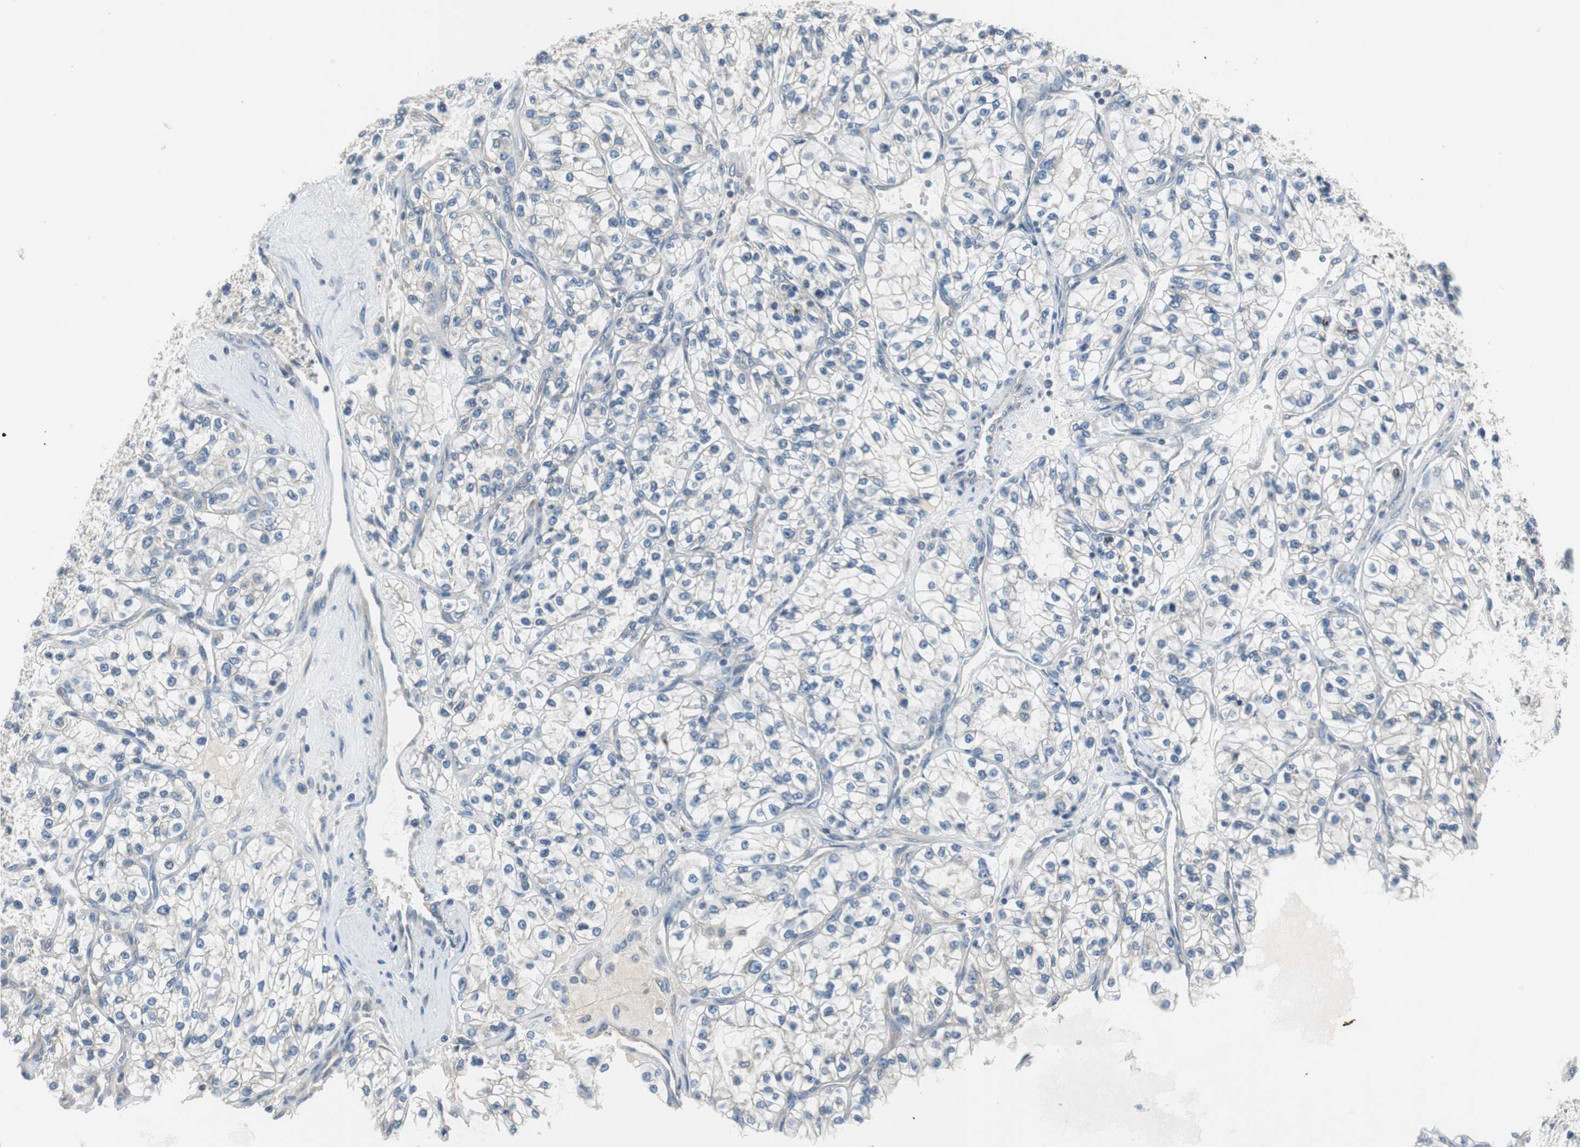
{"staining": {"intensity": "negative", "quantity": "none", "location": "none"}, "tissue": "renal cancer", "cell_type": "Tumor cells", "image_type": "cancer", "snomed": [{"axis": "morphology", "description": "Adenocarcinoma, NOS"}, {"axis": "topography", "description": "Kidney"}], "caption": "Immunohistochemical staining of human adenocarcinoma (renal) reveals no significant expression in tumor cells.", "gene": "FADS2", "patient": {"sex": "female", "age": 57}}